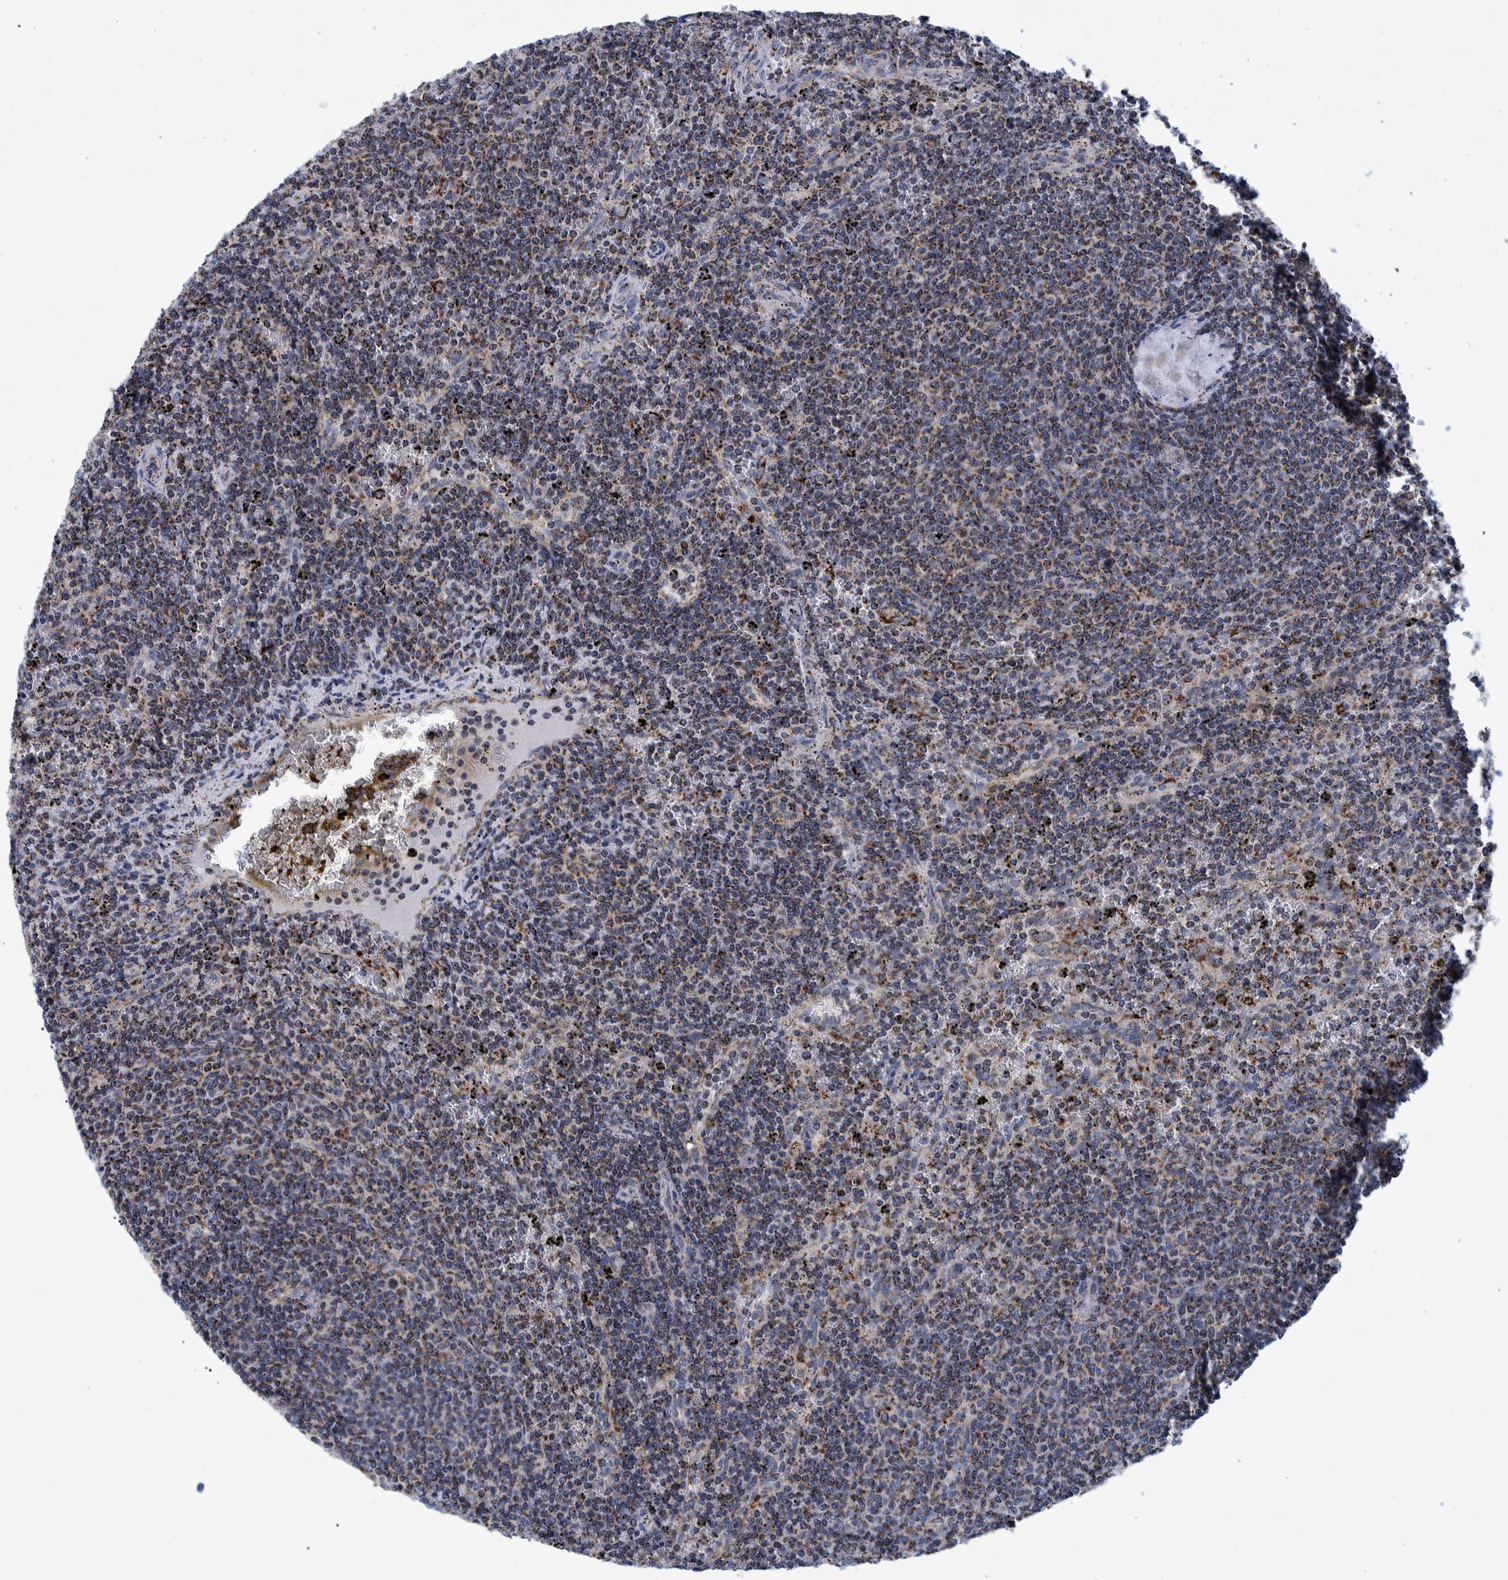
{"staining": {"intensity": "strong", "quantity": ">75%", "location": "cytoplasmic/membranous"}, "tissue": "lymphoma", "cell_type": "Tumor cells", "image_type": "cancer", "snomed": [{"axis": "morphology", "description": "Malignant lymphoma, non-Hodgkin's type, Low grade"}, {"axis": "topography", "description": "Spleen"}], "caption": "Immunohistochemistry micrograph of lymphoma stained for a protein (brown), which displays high levels of strong cytoplasmic/membranous expression in approximately >75% of tumor cells.", "gene": "BZW2", "patient": {"sex": "female", "age": 50}}